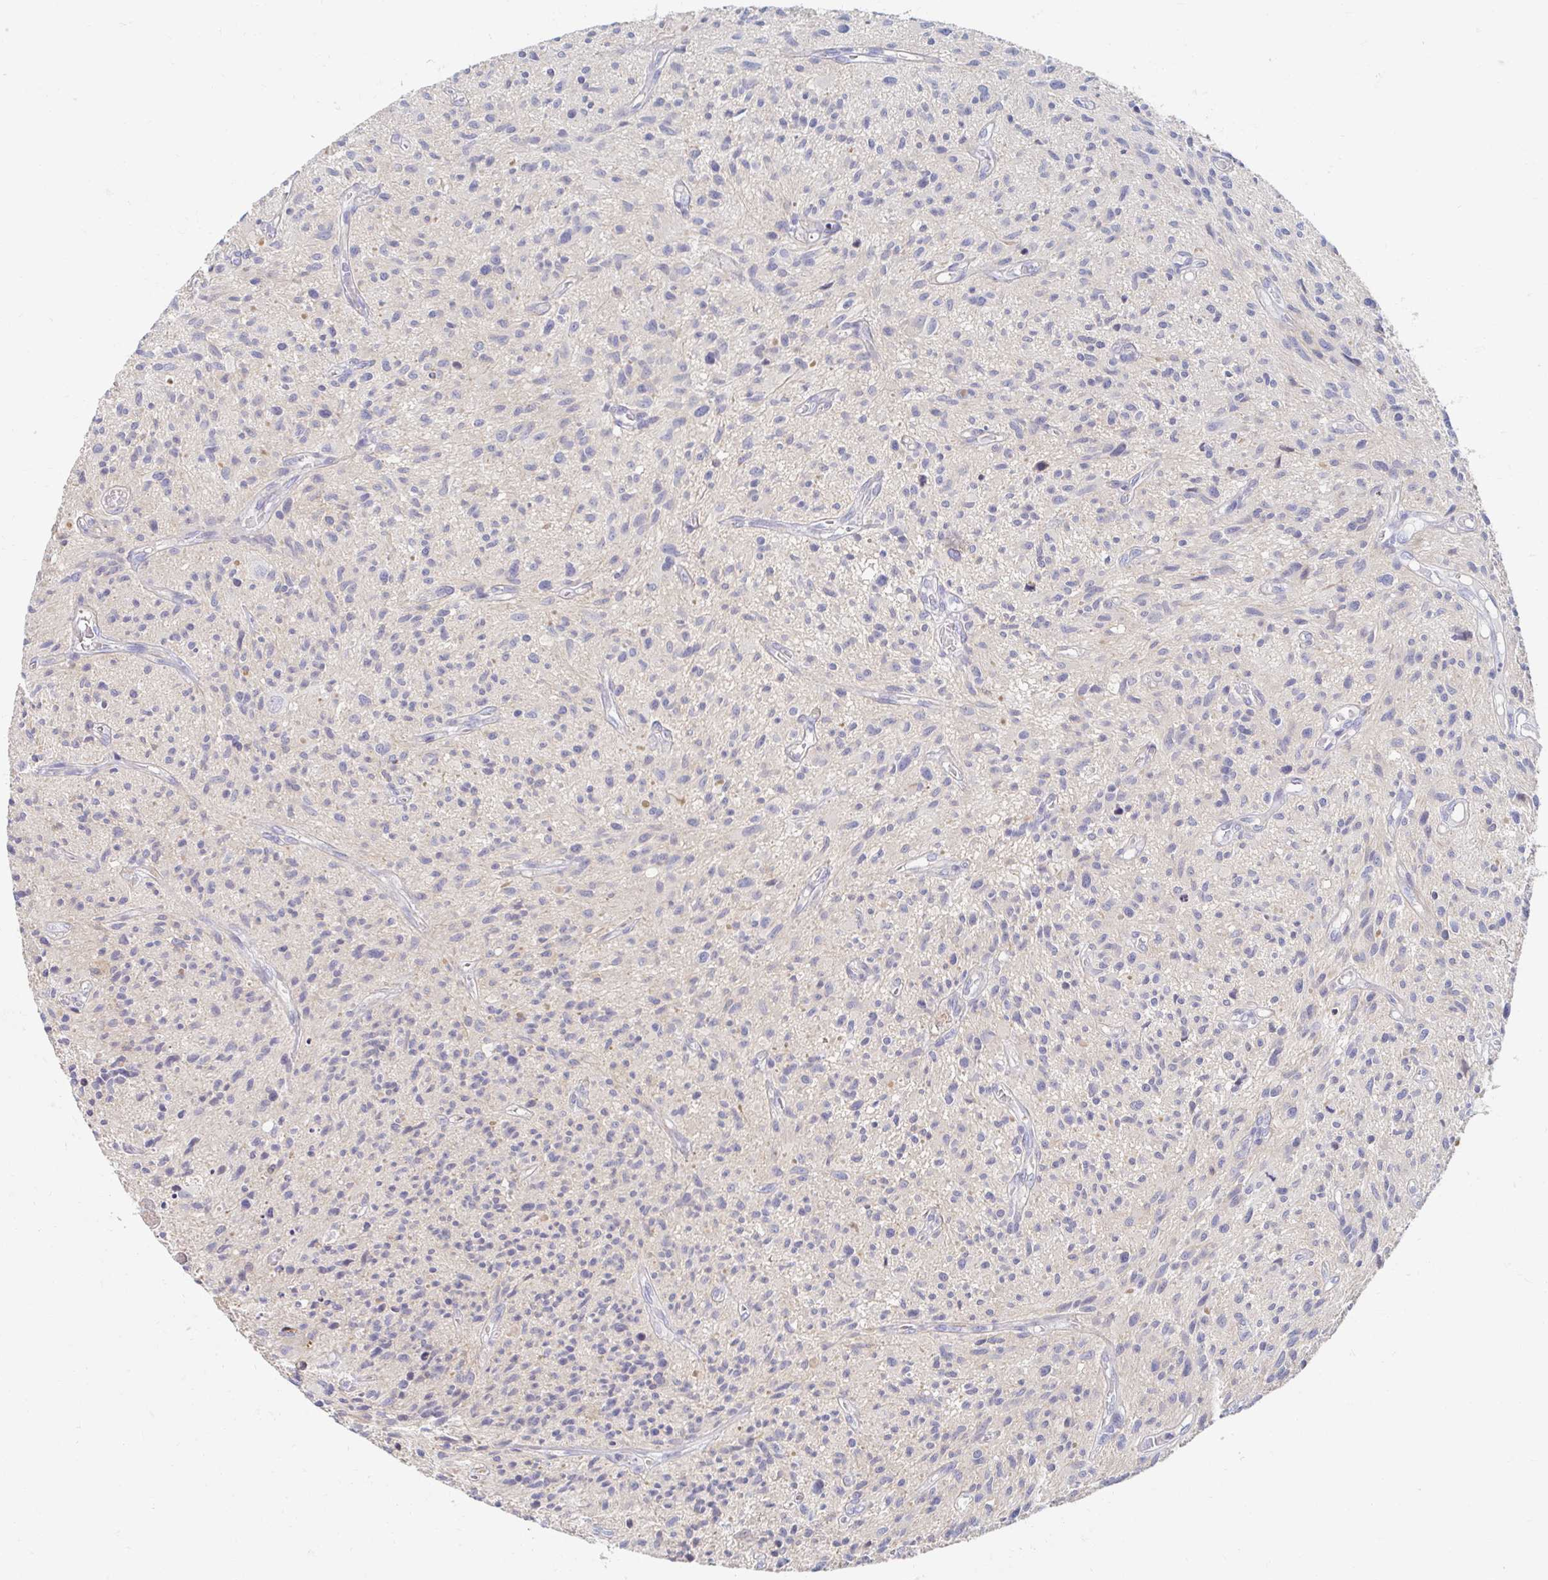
{"staining": {"intensity": "negative", "quantity": "none", "location": "none"}, "tissue": "glioma", "cell_type": "Tumor cells", "image_type": "cancer", "snomed": [{"axis": "morphology", "description": "Glioma, malignant, High grade"}, {"axis": "topography", "description": "Brain"}], "caption": "DAB immunohistochemical staining of glioma shows no significant positivity in tumor cells.", "gene": "MYLK2", "patient": {"sex": "male", "age": 75}}